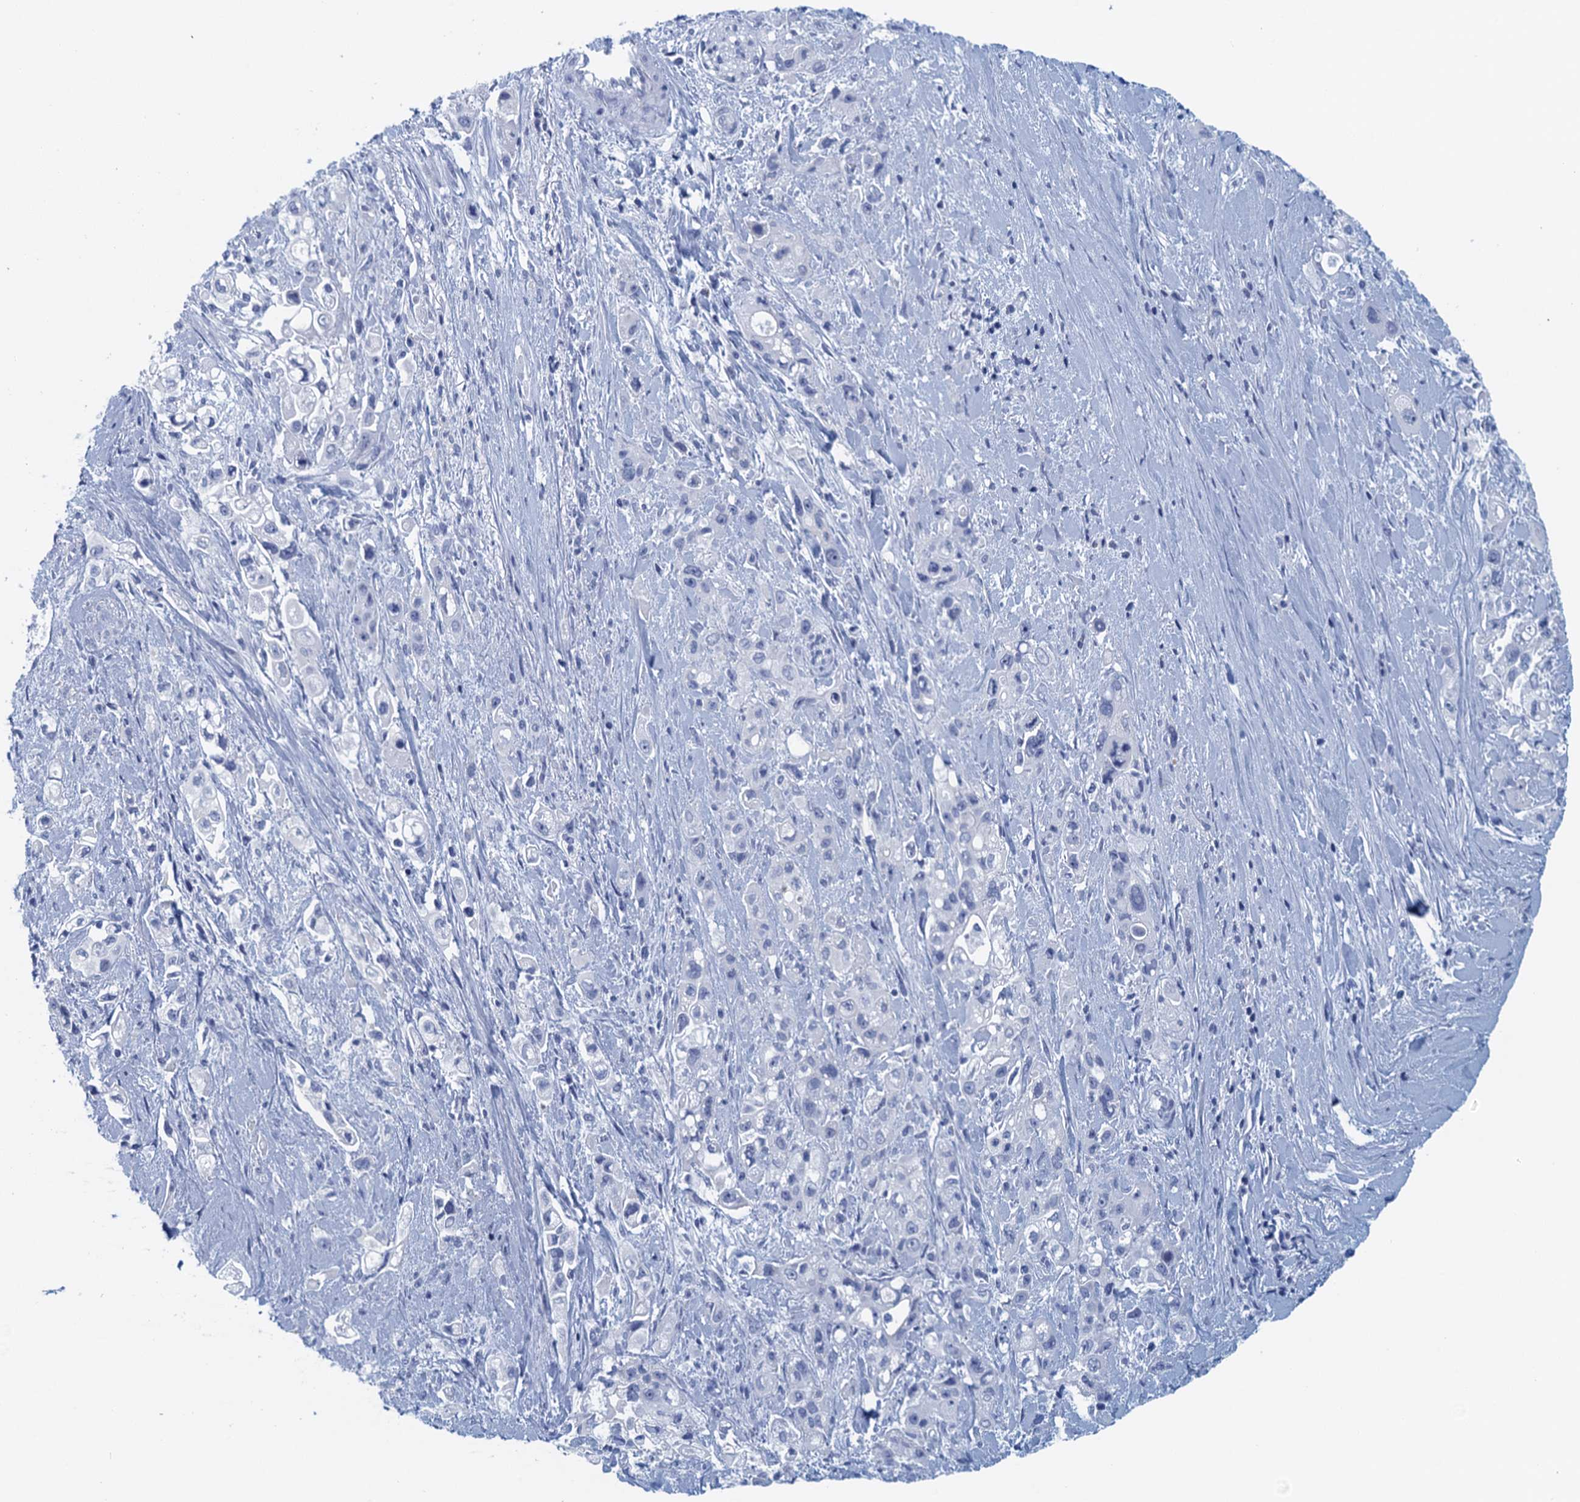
{"staining": {"intensity": "negative", "quantity": "none", "location": "none"}, "tissue": "pancreatic cancer", "cell_type": "Tumor cells", "image_type": "cancer", "snomed": [{"axis": "morphology", "description": "Adenocarcinoma, NOS"}, {"axis": "topography", "description": "Pancreas"}], "caption": "Tumor cells show no significant positivity in adenocarcinoma (pancreatic).", "gene": "CYP51A1", "patient": {"sex": "female", "age": 66}}